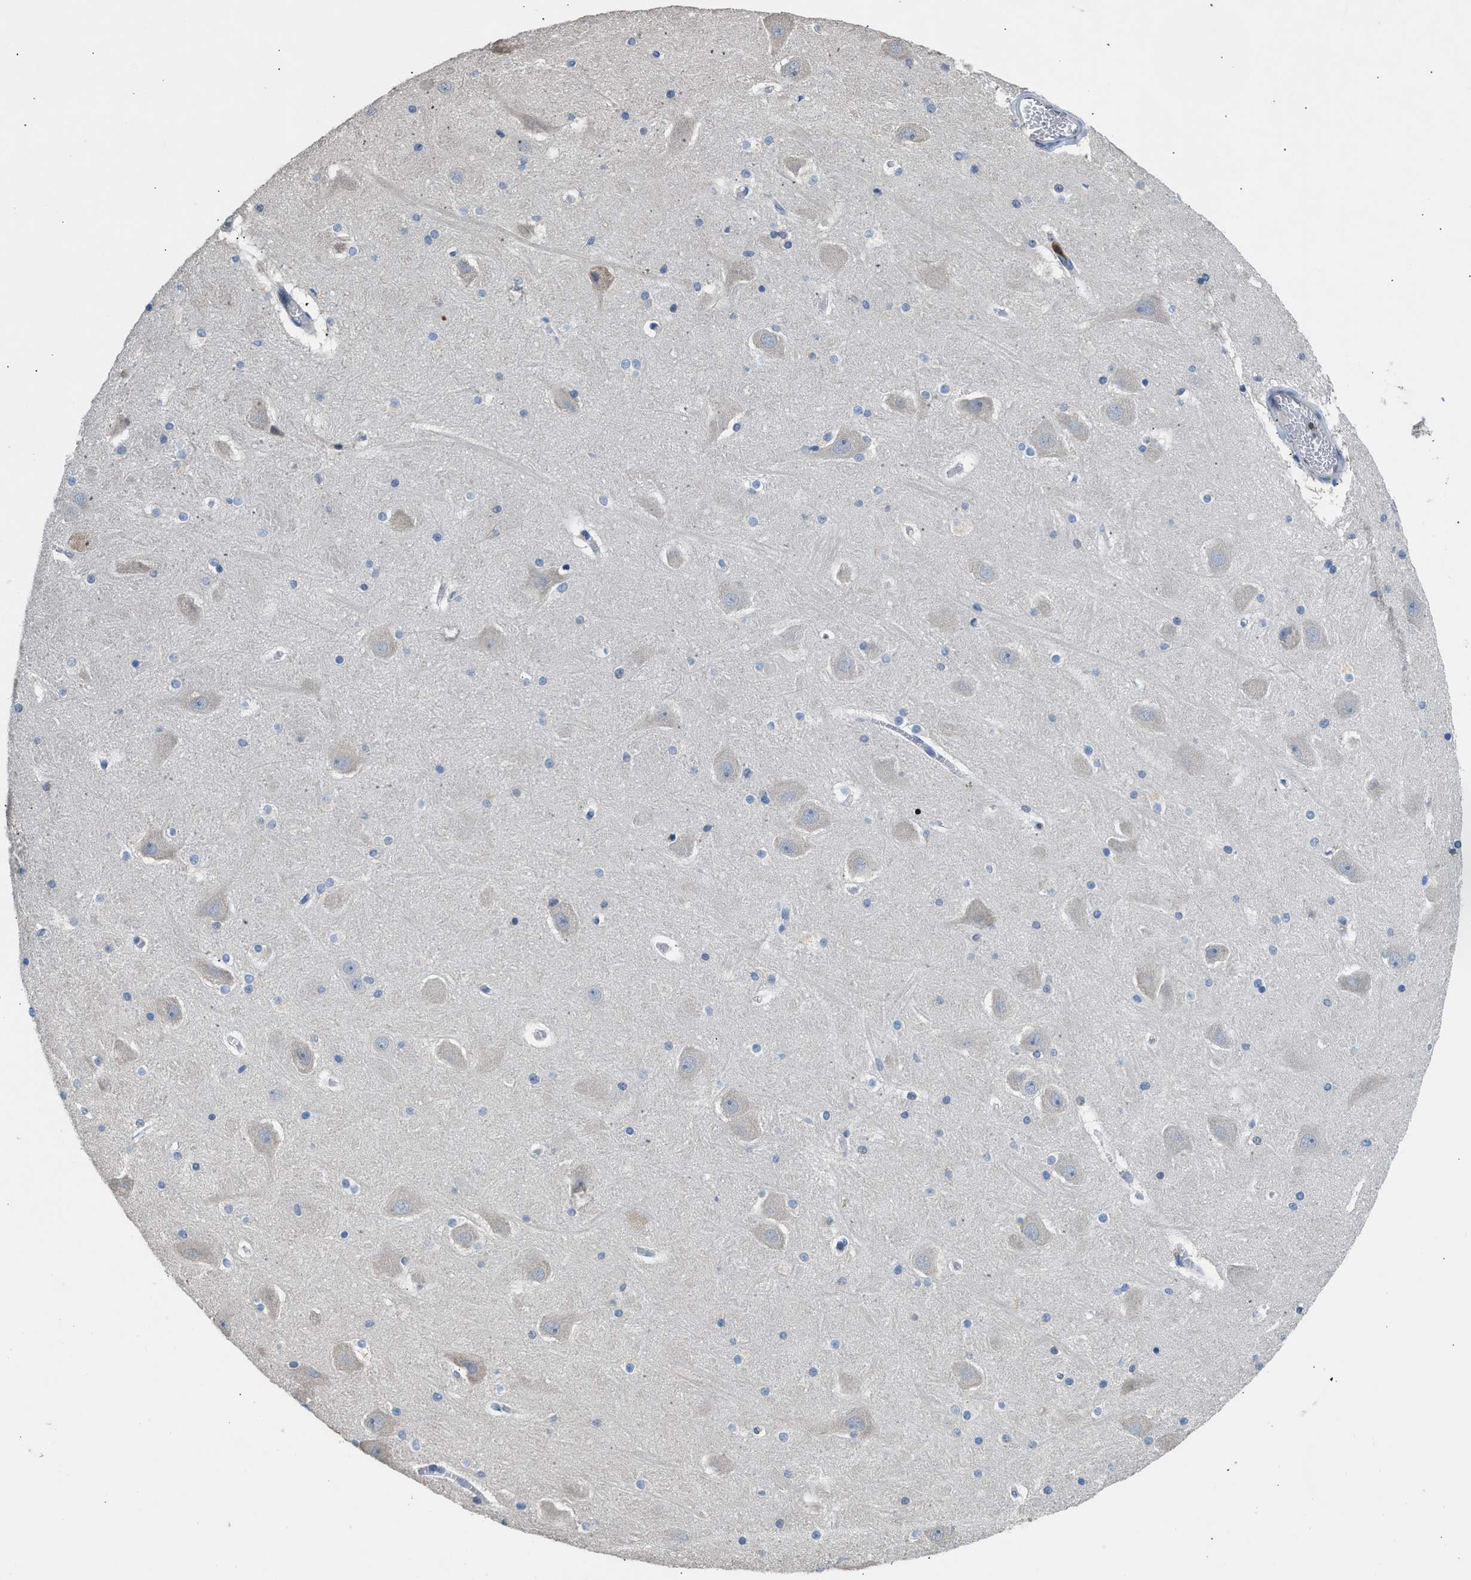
{"staining": {"intensity": "weak", "quantity": "<25%", "location": "cytoplasmic/membranous"}, "tissue": "hippocampus", "cell_type": "Glial cells", "image_type": "normal", "snomed": [{"axis": "morphology", "description": "Normal tissue, NOS"}, {"axis": "topography", "description": "Hippocampus"}], "caption": "A histopathology image of human hippocampus is negative for staining in glial cells. Nuclei are stained in blue.", "gene": "TOX", "patient": {"sex": "male", "age": 45}}